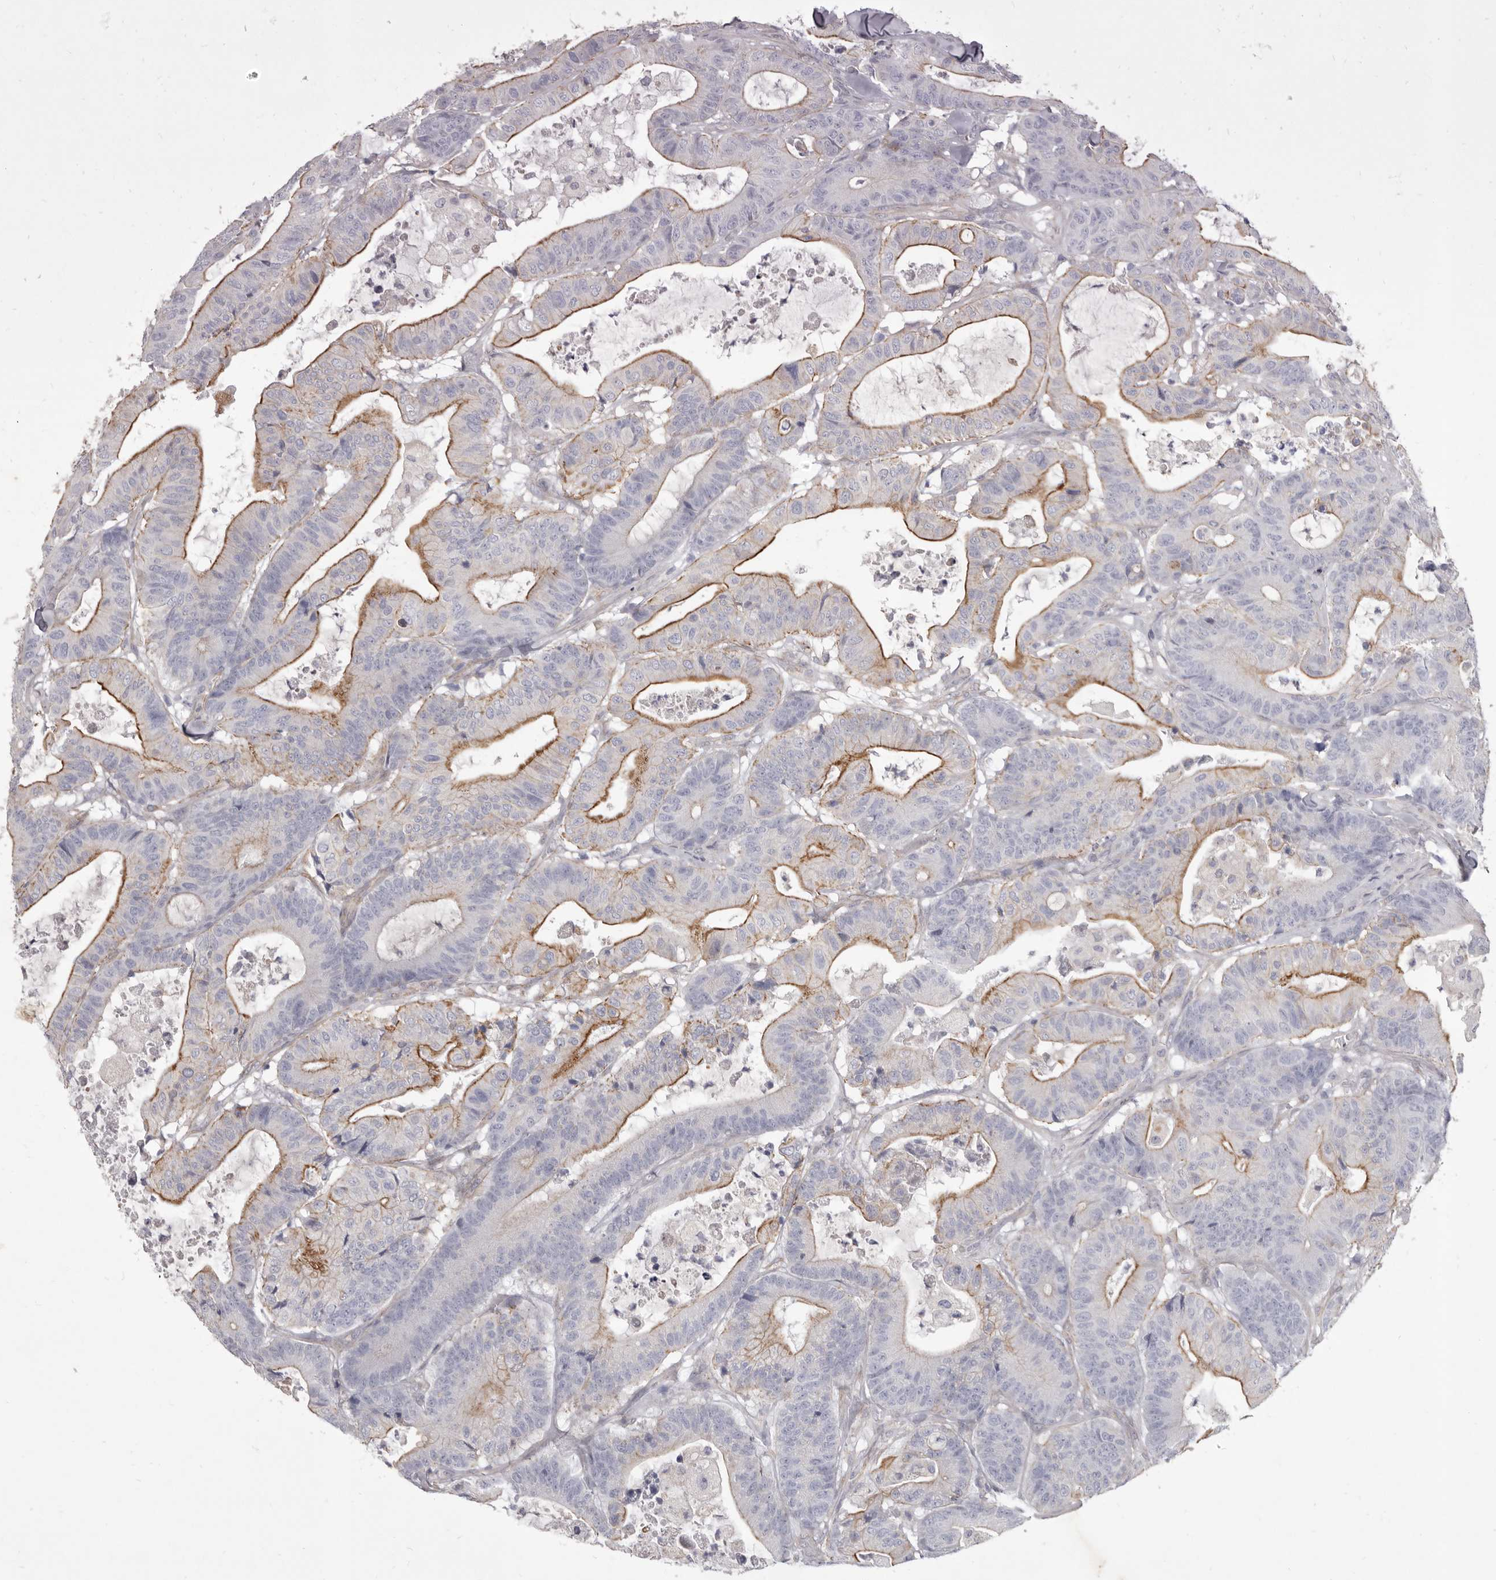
{"staining": {"intensity": "moderate", "quantity": "<25%", "location": "cytoplasmic/membranous"}, "tissue": "colorectal cancer", "cell_type": "Tumor cells", "image_type": "cancer", "snomed": [{"axis": "morphology", "description": "Adenocarcinoma, NOS"}, {"axis": "topography", "description": "Colon"}], "caption": "This photomicrograph displays colorectal cancer stained with immunohistochemistry to label a protein in brown. The cytoplasmic/membranous of tumor cells show moderate positivity for the protein. Nuclei are counter-stained blue.", "gene": "P2RX6", "patient": {"sex": "female", "age": 84}}